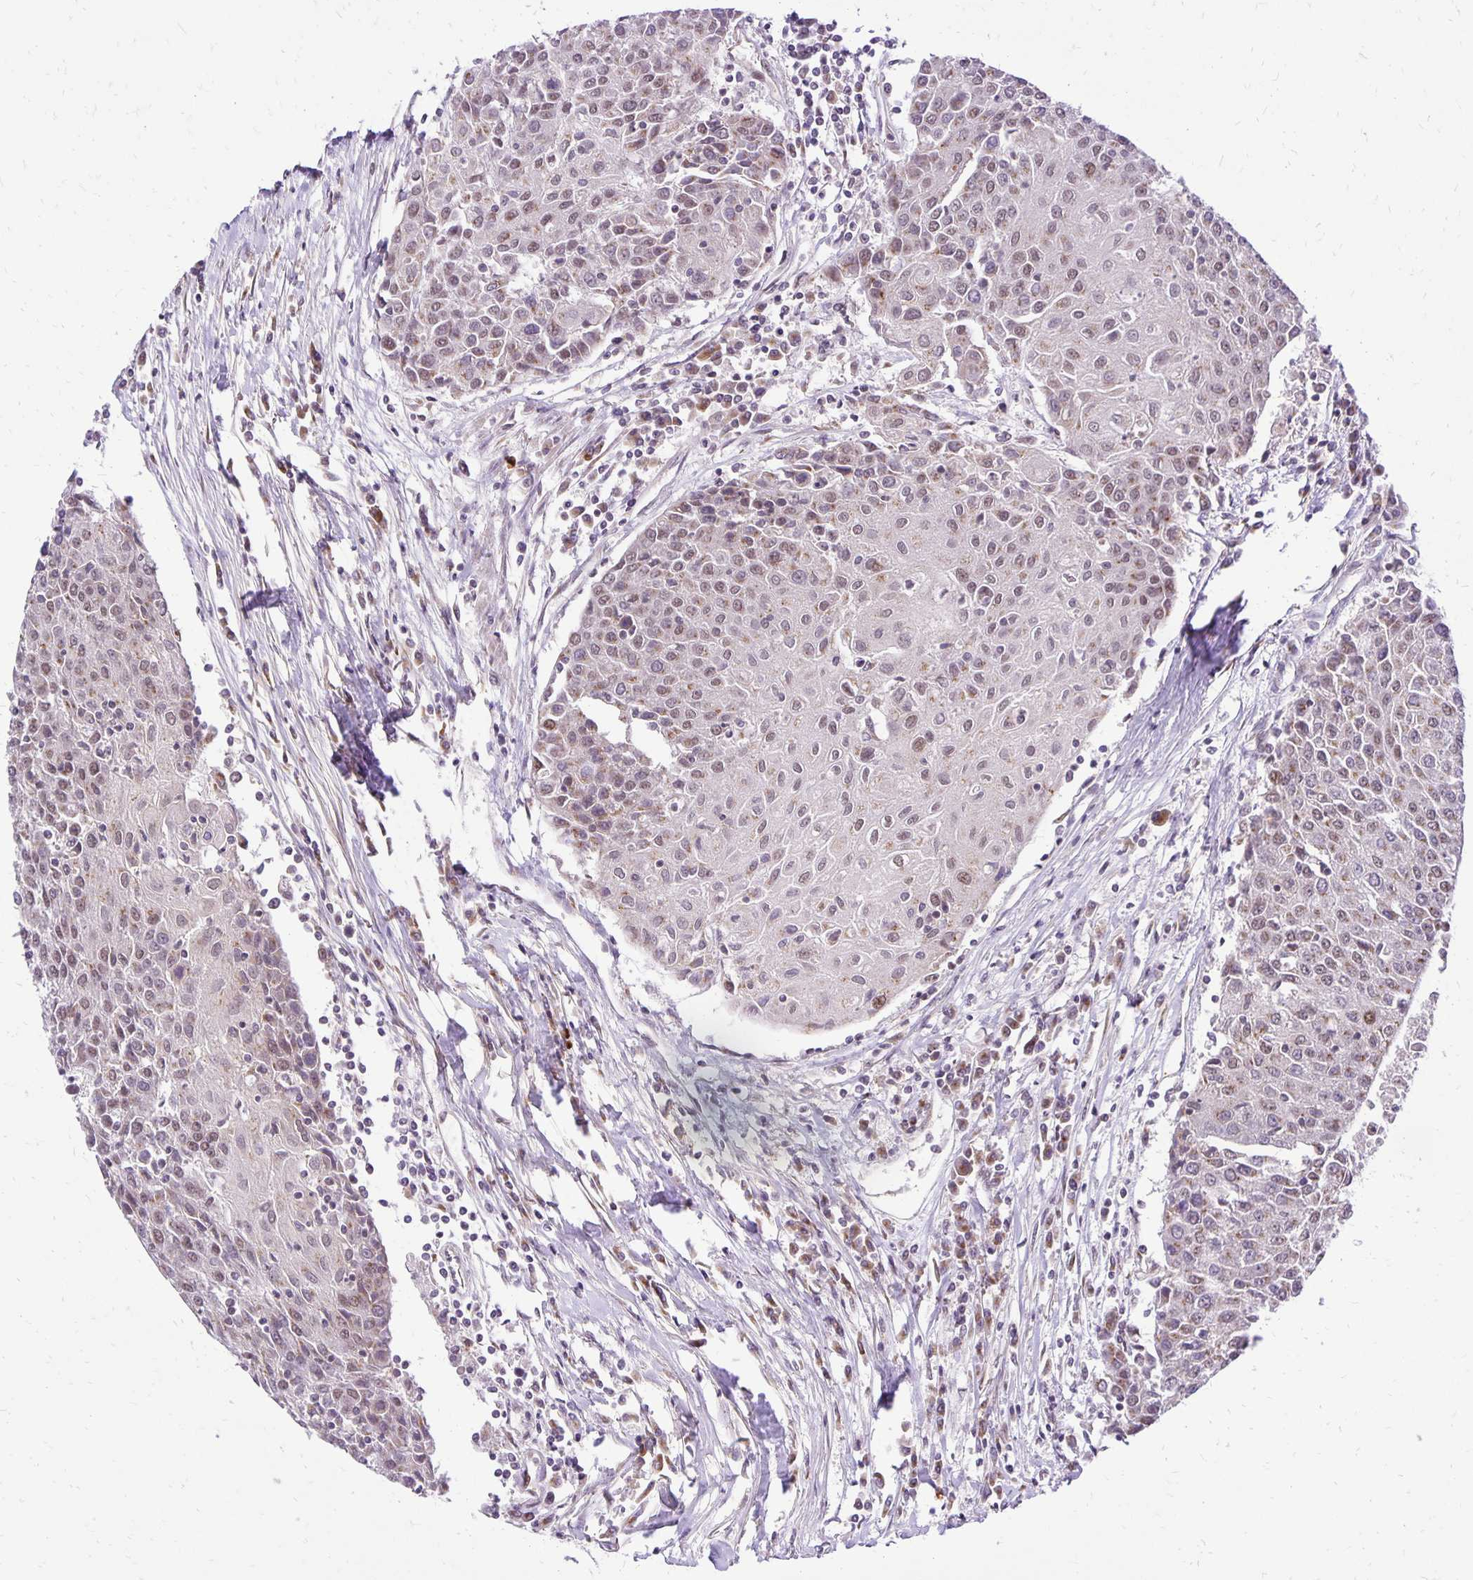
{"staining": {"intensity": "weak", "quantity": "25%-75%", "location": "nuclear"}, "tissue": "urothelial cancer", "cell_type": "Tumor cells", "image_type": "cancer", "snomed": [{"axis": "morphology", "description": "Urothelial carcinoma, High grade"}, {"axis": "topography", "description": "Urinary bladder"}], "caption": "Protein expression analysis of high-grade urothelial carcinoma displays weak nuclear expression in approximately 25%-75% of tumor cells. Using DAB (brown) and hematoxylin (blue) stains, captured at high magnification using brightfield microscopy.", "gene": "GOLGA5", "patient": {"sex": "female", "age": 85}}